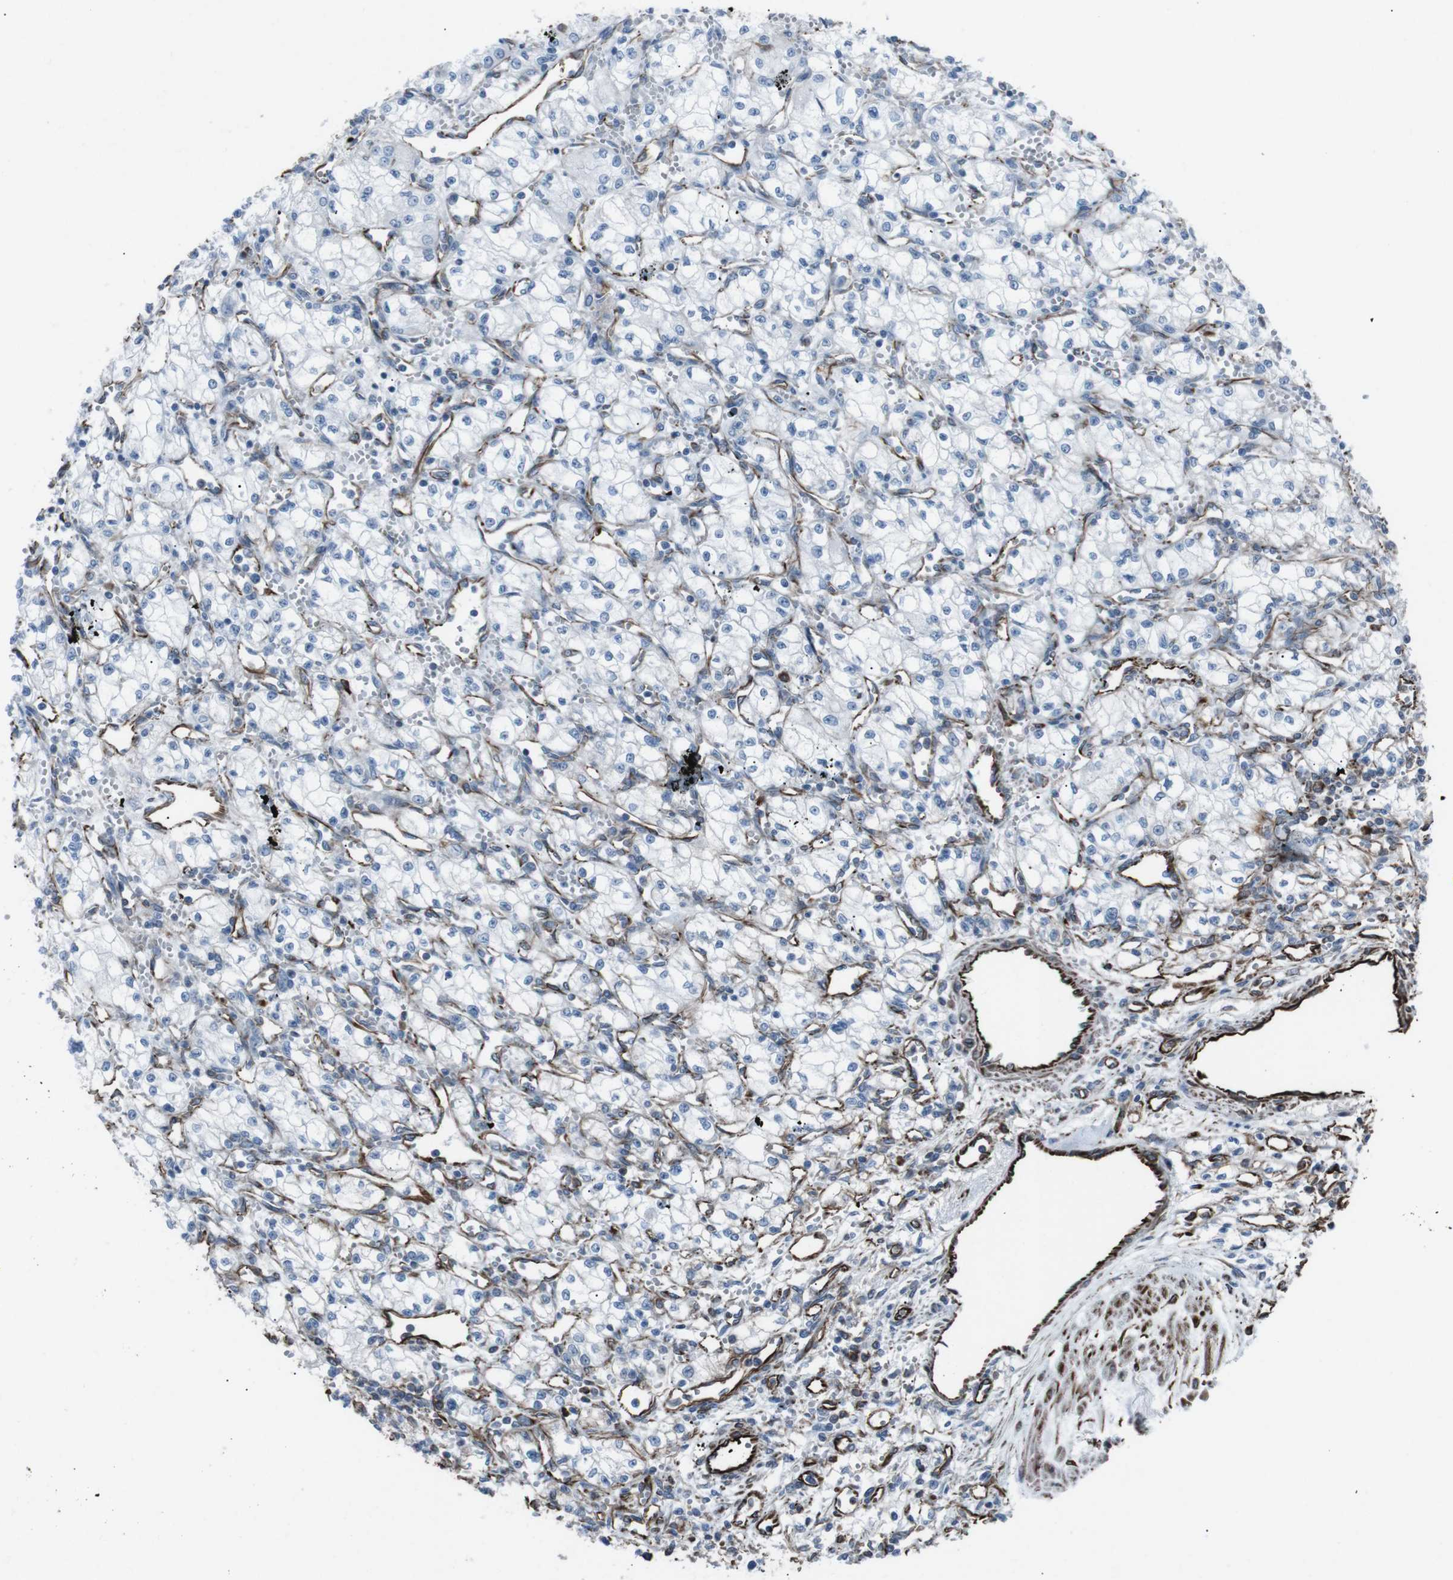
{"staining": {"intensity": "negative", "quantity": "none", "location": "none"}, "tissue": "renal cancer", "cell_type": "Tumor cells", "image_type": "cancer", "snomed": [{"axis": "morphology", "description": "Normal tissue, NOS"}, {"axis": "morphology", "description": "Adenocarcinoma, NOS"}, {"axis": "topography", "description": "Kidney"}], "caption": "Tumor cells are negative for brown protein staining in adenocarcinoma (renal). (DAB immunohistochemistry (IHC), high magnification).", "gene": "ZDHHC6", "patient": {"sex": "male", "age": 59}}